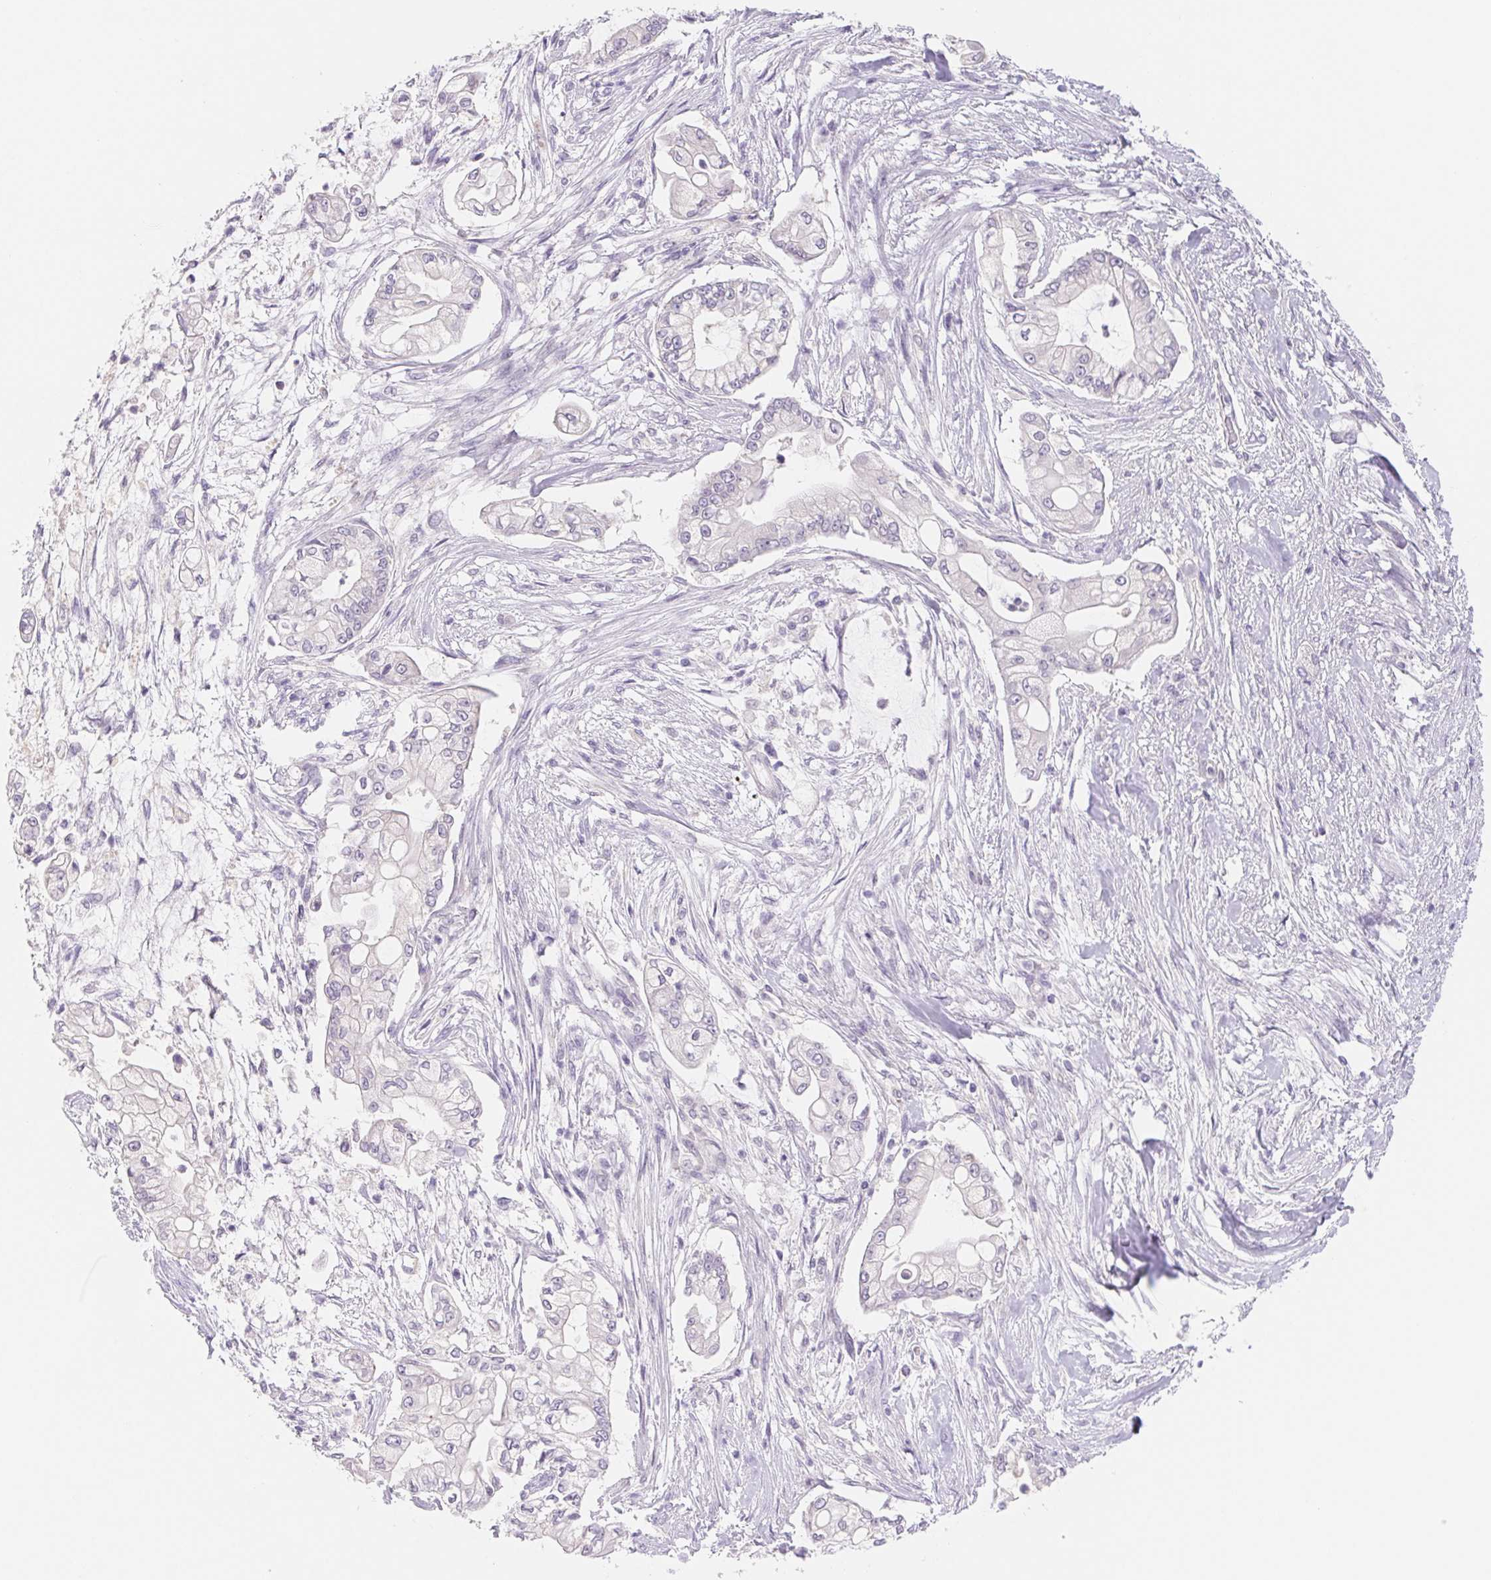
{"staining": {"intensity": "negative", "quantity": "none", "location": "none"}, "tissue": "pancreatic cancer", "cell_type": "Tumor cells", "image_type": "cancer", "snomed": [{"axis": "morphology", "description": "Adenocarcinoma, NOS"}, {"axis": "topography", "description": "Pancreas"}], "caption": "Immunohistochemistry (IHC) photomicrograph of human pancreatic cancer (adenocarcinoma) stained for a protein (brown), which shows no expression in tumor cells.", "gene": "CTNND2", "patient": {"sex": "female", "age": 69}}